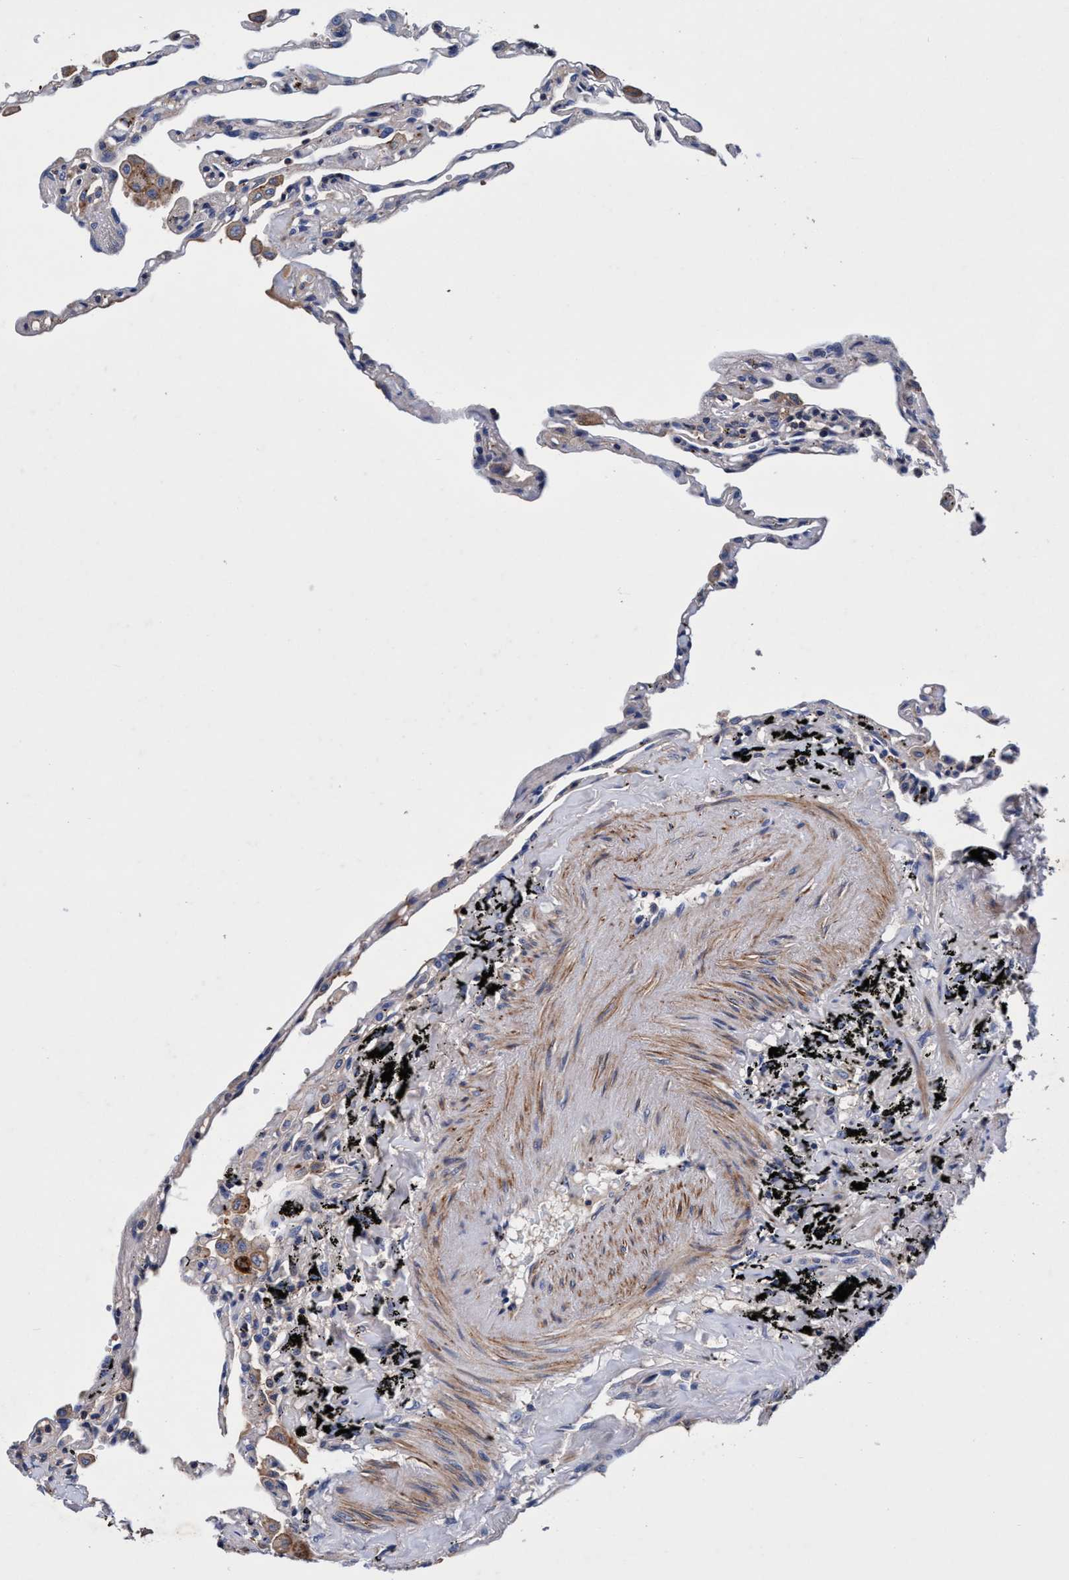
{"staining": {"intensity": "weak", "quantity": "<25%", "location": "cytoplasmic/membranous"}, "tissue": "lung", "cell_type": "Alveolar cells", "image_type": "normal", "snomed": [{"axis": "morphology", "description": "Normal tissue, NOS"}, {"axis": "topography", "description": "Lung"}], "caption": "A micrograph of human lung is negative for staining in alveolar cells.", "gene": "RNF208", "patient": {"sex": "male", "age": 59}}